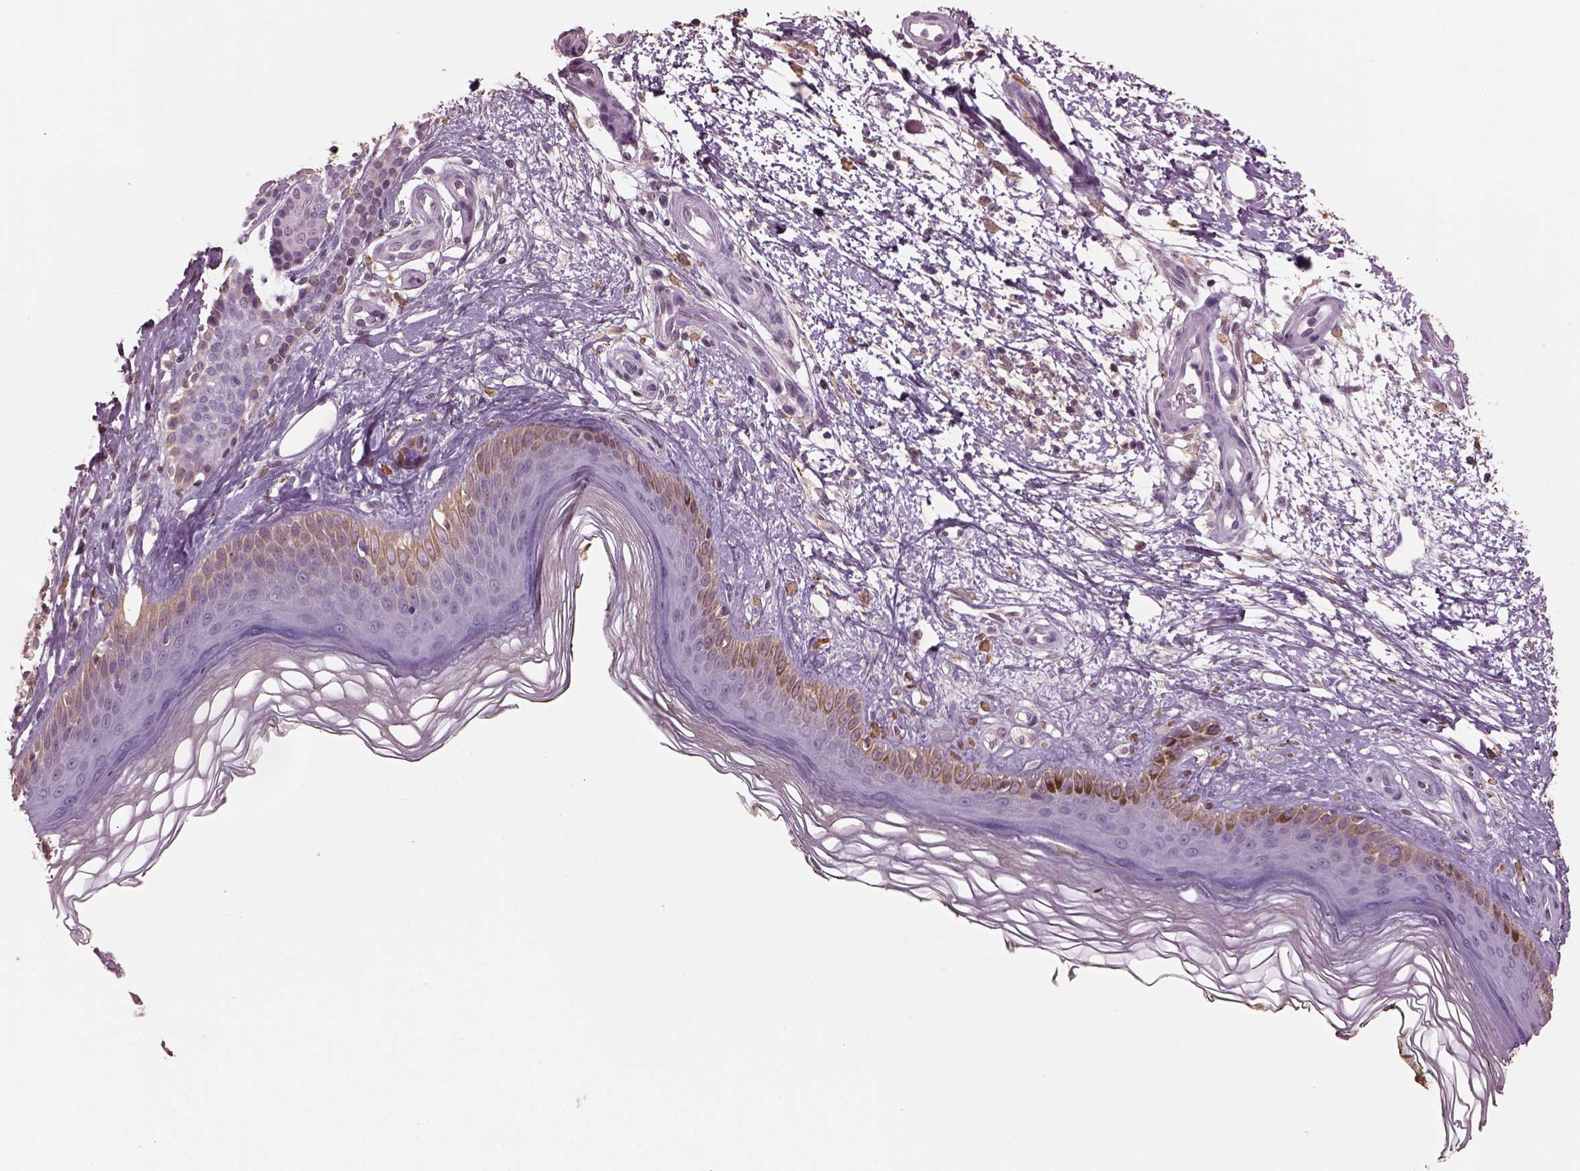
{"staining": {"intensity": "negative", "quantity": "none", "location": "none"}, "tissue": "melanoma", "cell_type": "Tumor cells", "image_type": "cancer", "snomed": [{"axis": "morphology", "description": "Malignant melanoma, NOS"}, {"axis": "topography", "description": "Skin"}], "caption": "Tumor cells are negative for protein expression in human malignant melanoma.", "gene": "SRI", "patient": {"sex": "female", "age": 90}}